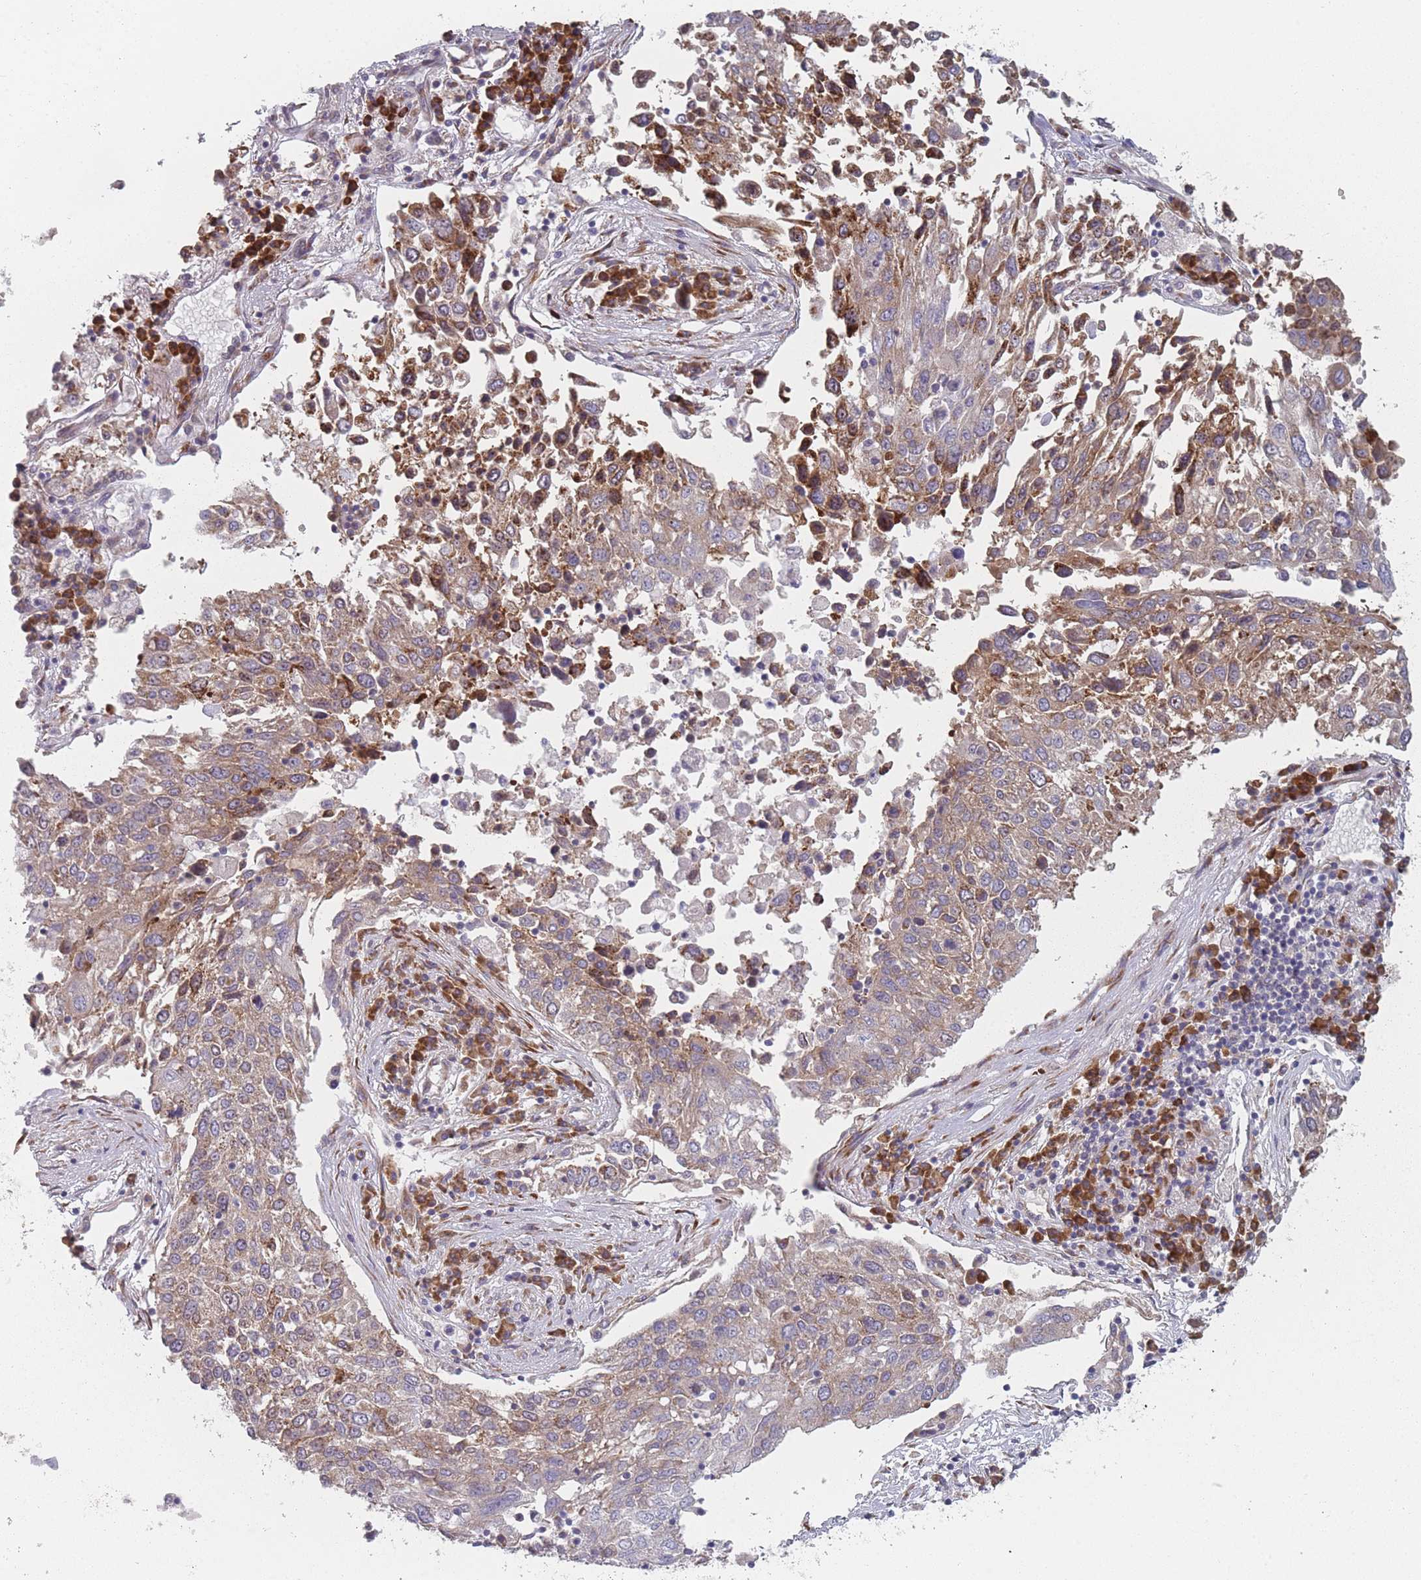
{"staining": {"intensity": "moderate", "quantity": ">75%", "location": "cytoplasmic/membranous"}, "tissue": "lung cancer", "cell_type": "Tumor cells", "image_type": "cancer", "snomed": [{"axis": "morphology", "description": "Squamous cell carcinoma, NOS"}, {"axis": "topography", "description": "Lung"}], "caption": "Protein expression analysis of human lung cancer reveals moderate cytoplasmic/membranous expression in about >75% of tumor cells.", "gene": "CACNG5", "patient": {"sex": "male", "age": 65}}